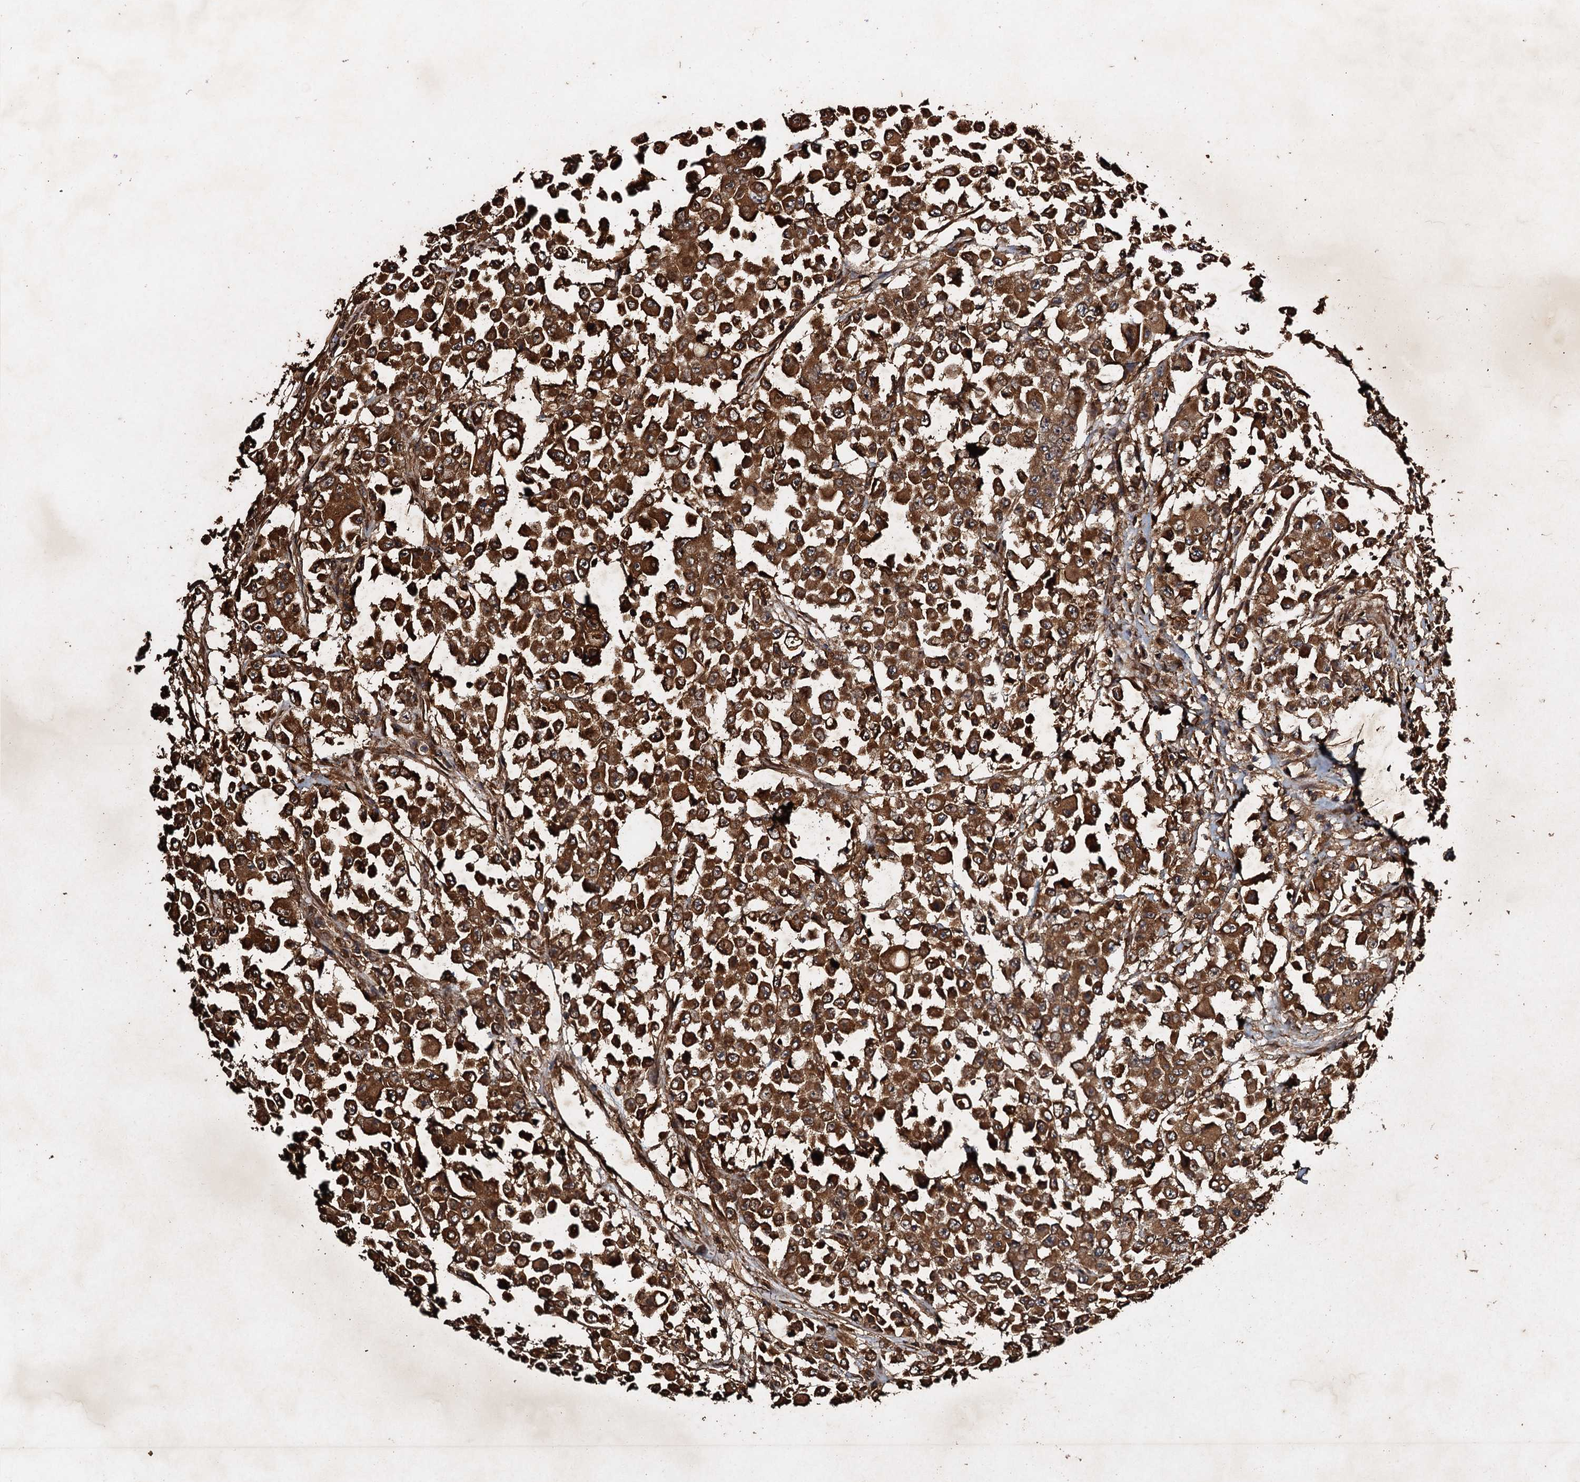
{"staining": {"intensity": "strong", "quantity": ">75%", "location": "cytoplasmic/membranous"}, "tissue": "colorectal cancer", "cell_type": "Tumor cells", "image_type": "cancer", "snomed": [{"axis": "morphology", "description": "Adenocarcinoma, NOS"}, {"axis": "topography", "description": "Colon"}], "caption": "The immunohistochemical stain shows strong cytoplasmic/membranous positivity in tumor cells of colorectal cancer tissue.", "gene": "ADAMTS10", "patient": {"sex": "male", "age": 51}}